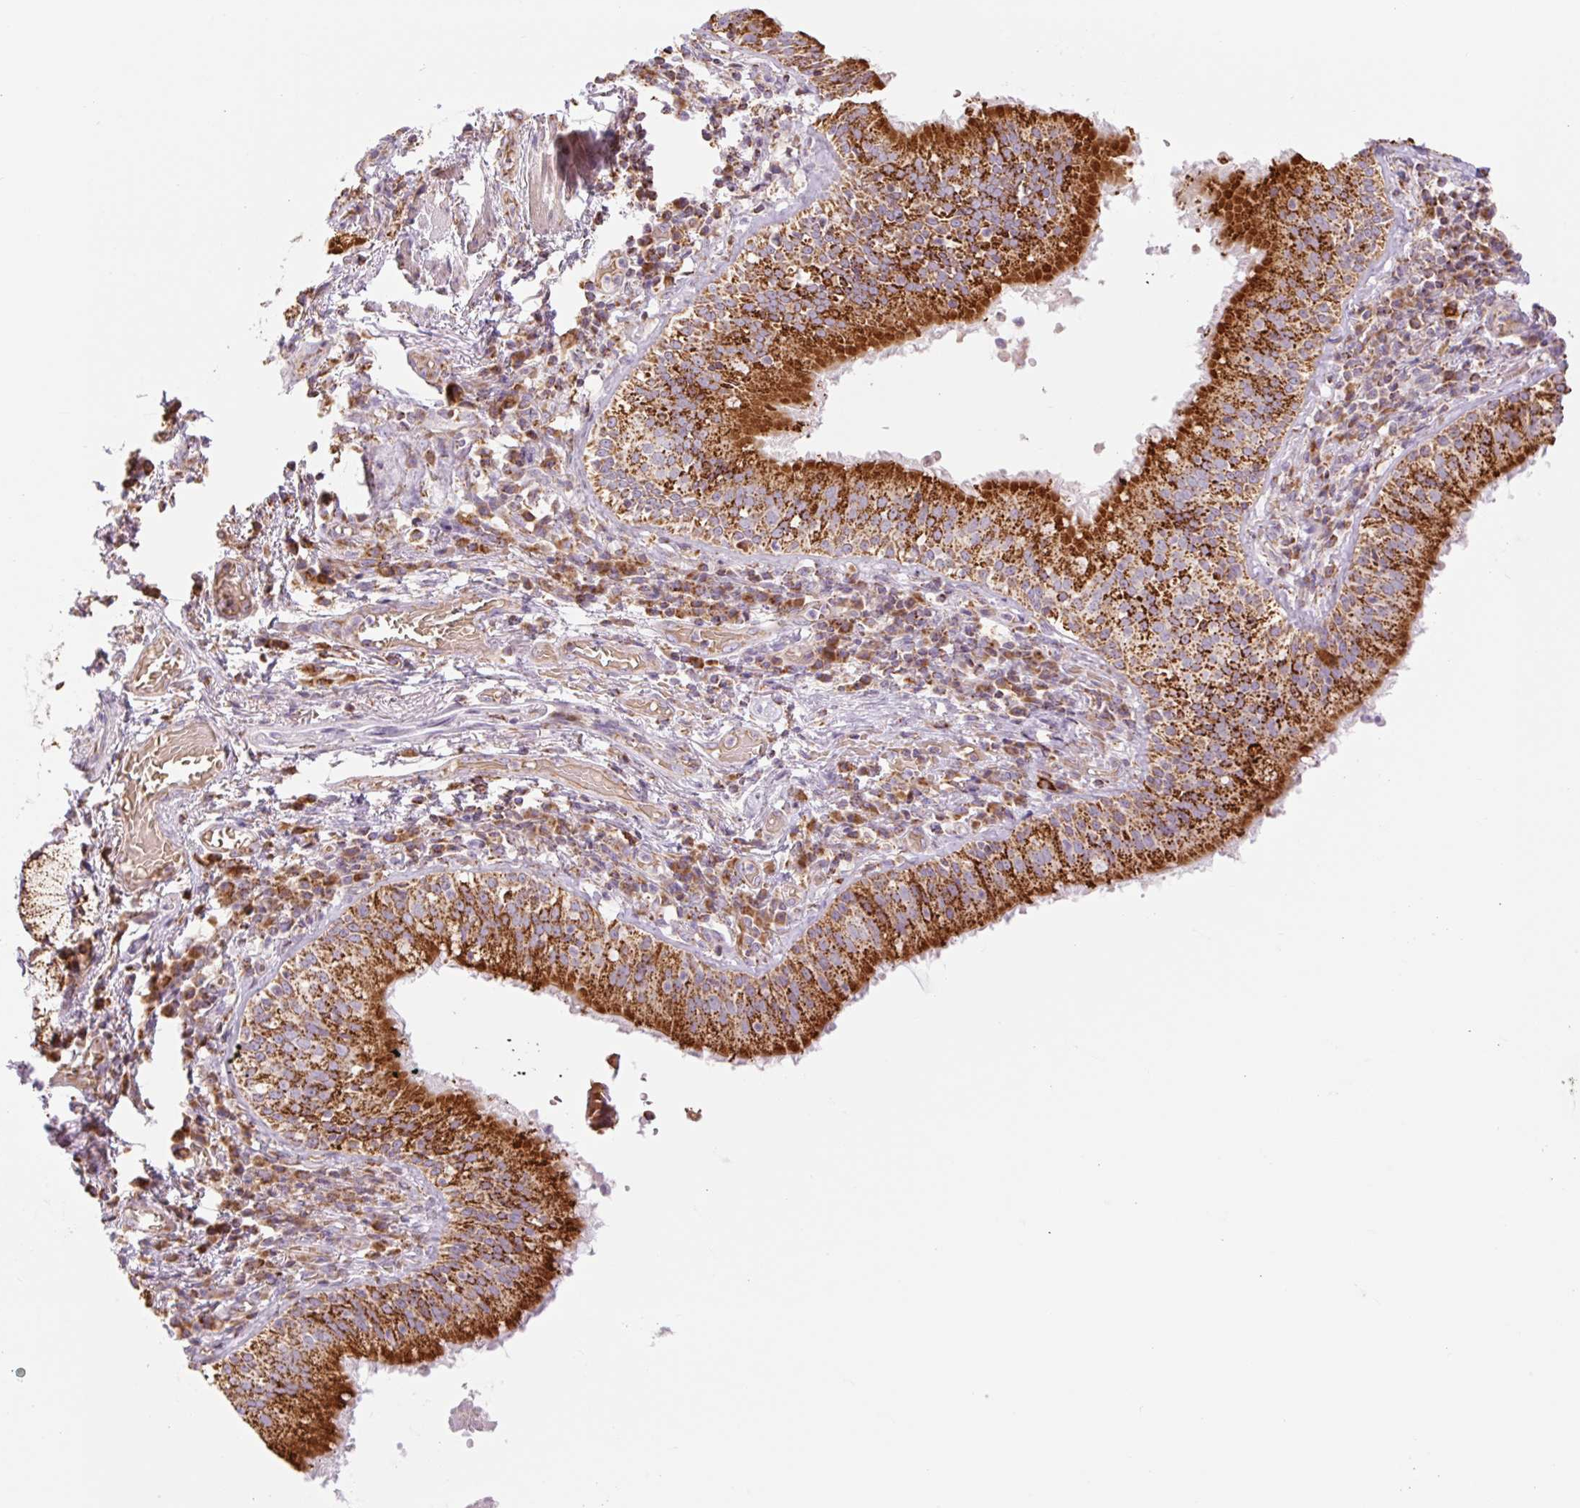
{"staining": {"intensity": "negative", "quantity": "none", "location": "none"}, "tissue": "adipose tissue", "cell_type": "Adipocytes", "image_type": "normal", "snomed": [{"axis": "morphology", "description": "Normal tissue, NOS"}, {"axis": "topography", "description": "Cartilage tissue"}, {"axis": "topography", "description": "Bronchus"}], "caption": "Adipocytes show no significant staining in normal adipose tissue. (DAB (3,3'-diaminobenzidine) immunohistochemistry (IHC) with hematoxylin counter stain).", "gene": "GOSR2", "patient": {"sex": "male", "age": 56}}